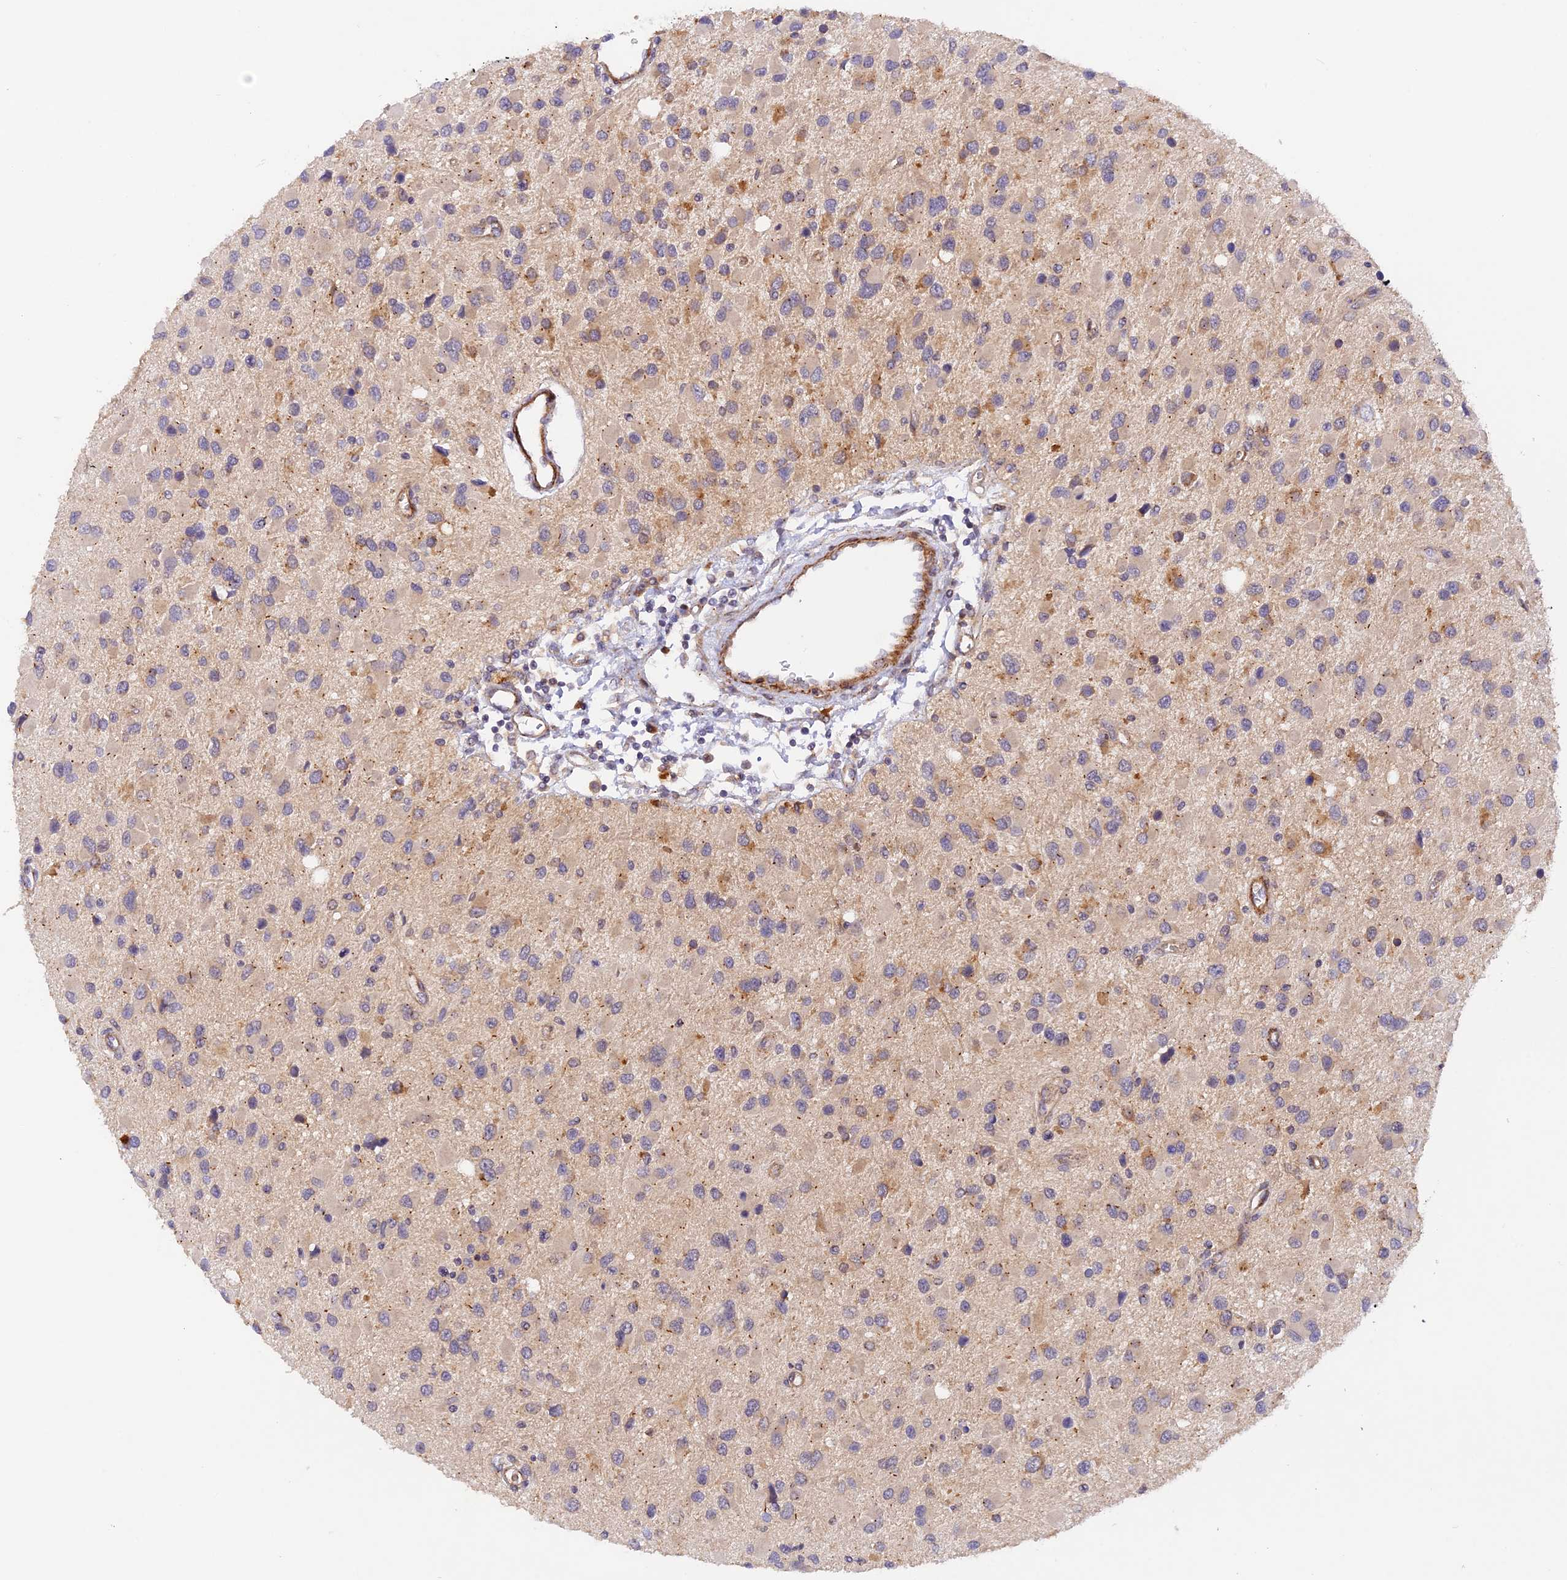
{"staining": {"intensity": "moderate", "quantity": "<25%", "location": "cytoplasmic/membranous"}, "tissue": "glioma", "cell_type": "Tumor cells", "image_type": "cancer", "snomed": [{"axis": "morphology", "description": "Glioma, malignant, High grade"}, {"axis": "topography", "description": "Brain"}], "caption": "High-magnification brightfield microscopy of glioma stained with DAB (3,3'-diaminobenzidine) (brown) and counterstained with hematoxylin (blue). tumor cells exhibit moderate cytoplasmic/membranous staining is identified in about<25% of cells. (brown staining indicates protein expression, while blue staining denotes nuclei).", "gene": "WDFY4", "patient": {"sex": "male", "age": 53}}